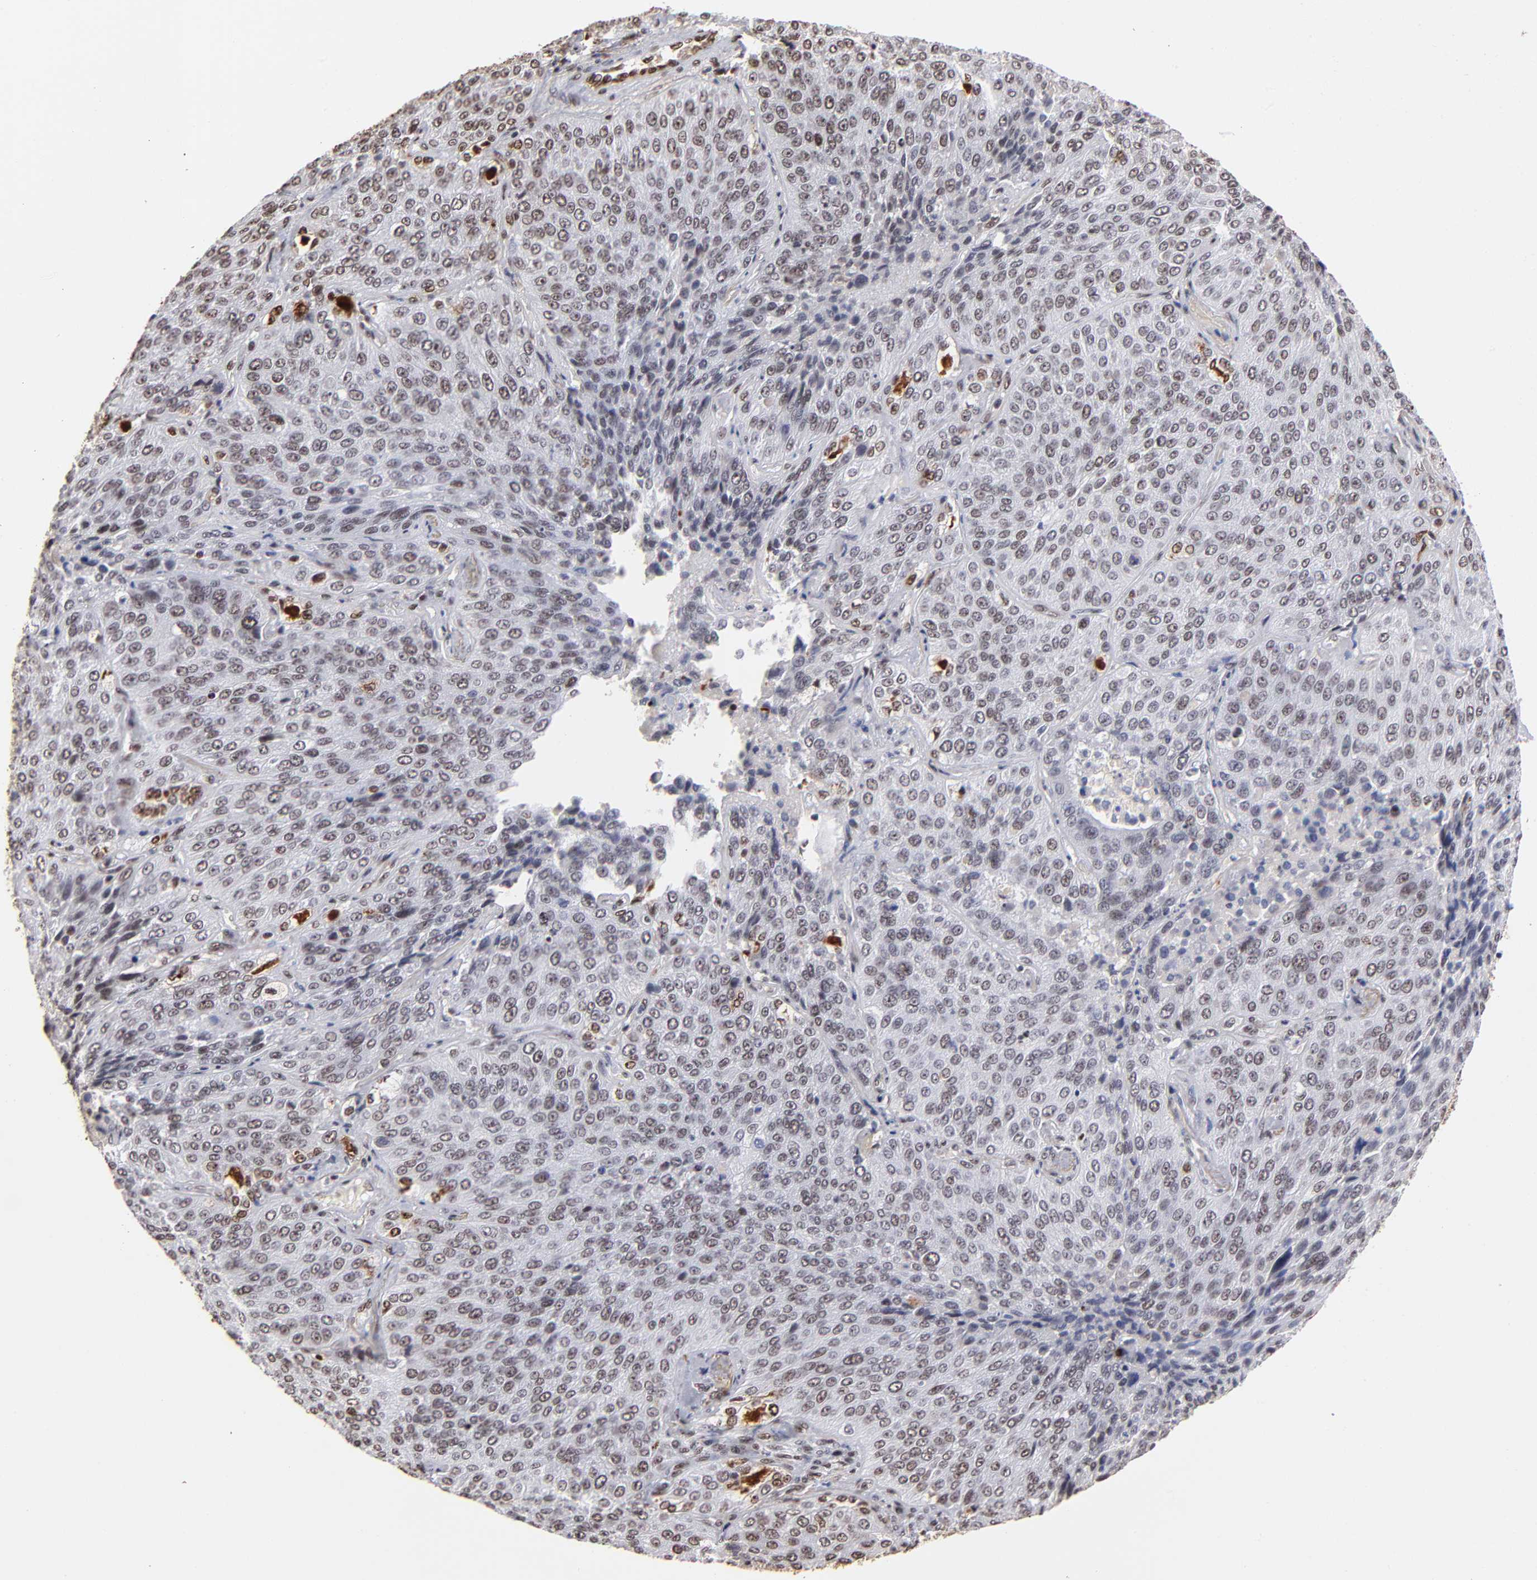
{"staining": {"intensity": "strong", "quantity": ">75%", "location": "nuclear"}, "tissue": "lung cancer", "cell_type": "Tumor cells", "image_type": "cancer", "snomed": [{"axis": "morphology", "description": "Squamous cell carcinoma, NOS"}, {"axis": "topography", "description": "Lung"}], "caption": "High-power microscopy captured an immunohistochemistry (IHC) micrograph of squamous cell carcinoma (lung), revealing strong nuclear positivity in approximately >75% of tumor cells.", "gene": "ZNF146", "patient": {"sex": "male", "age": 54}}